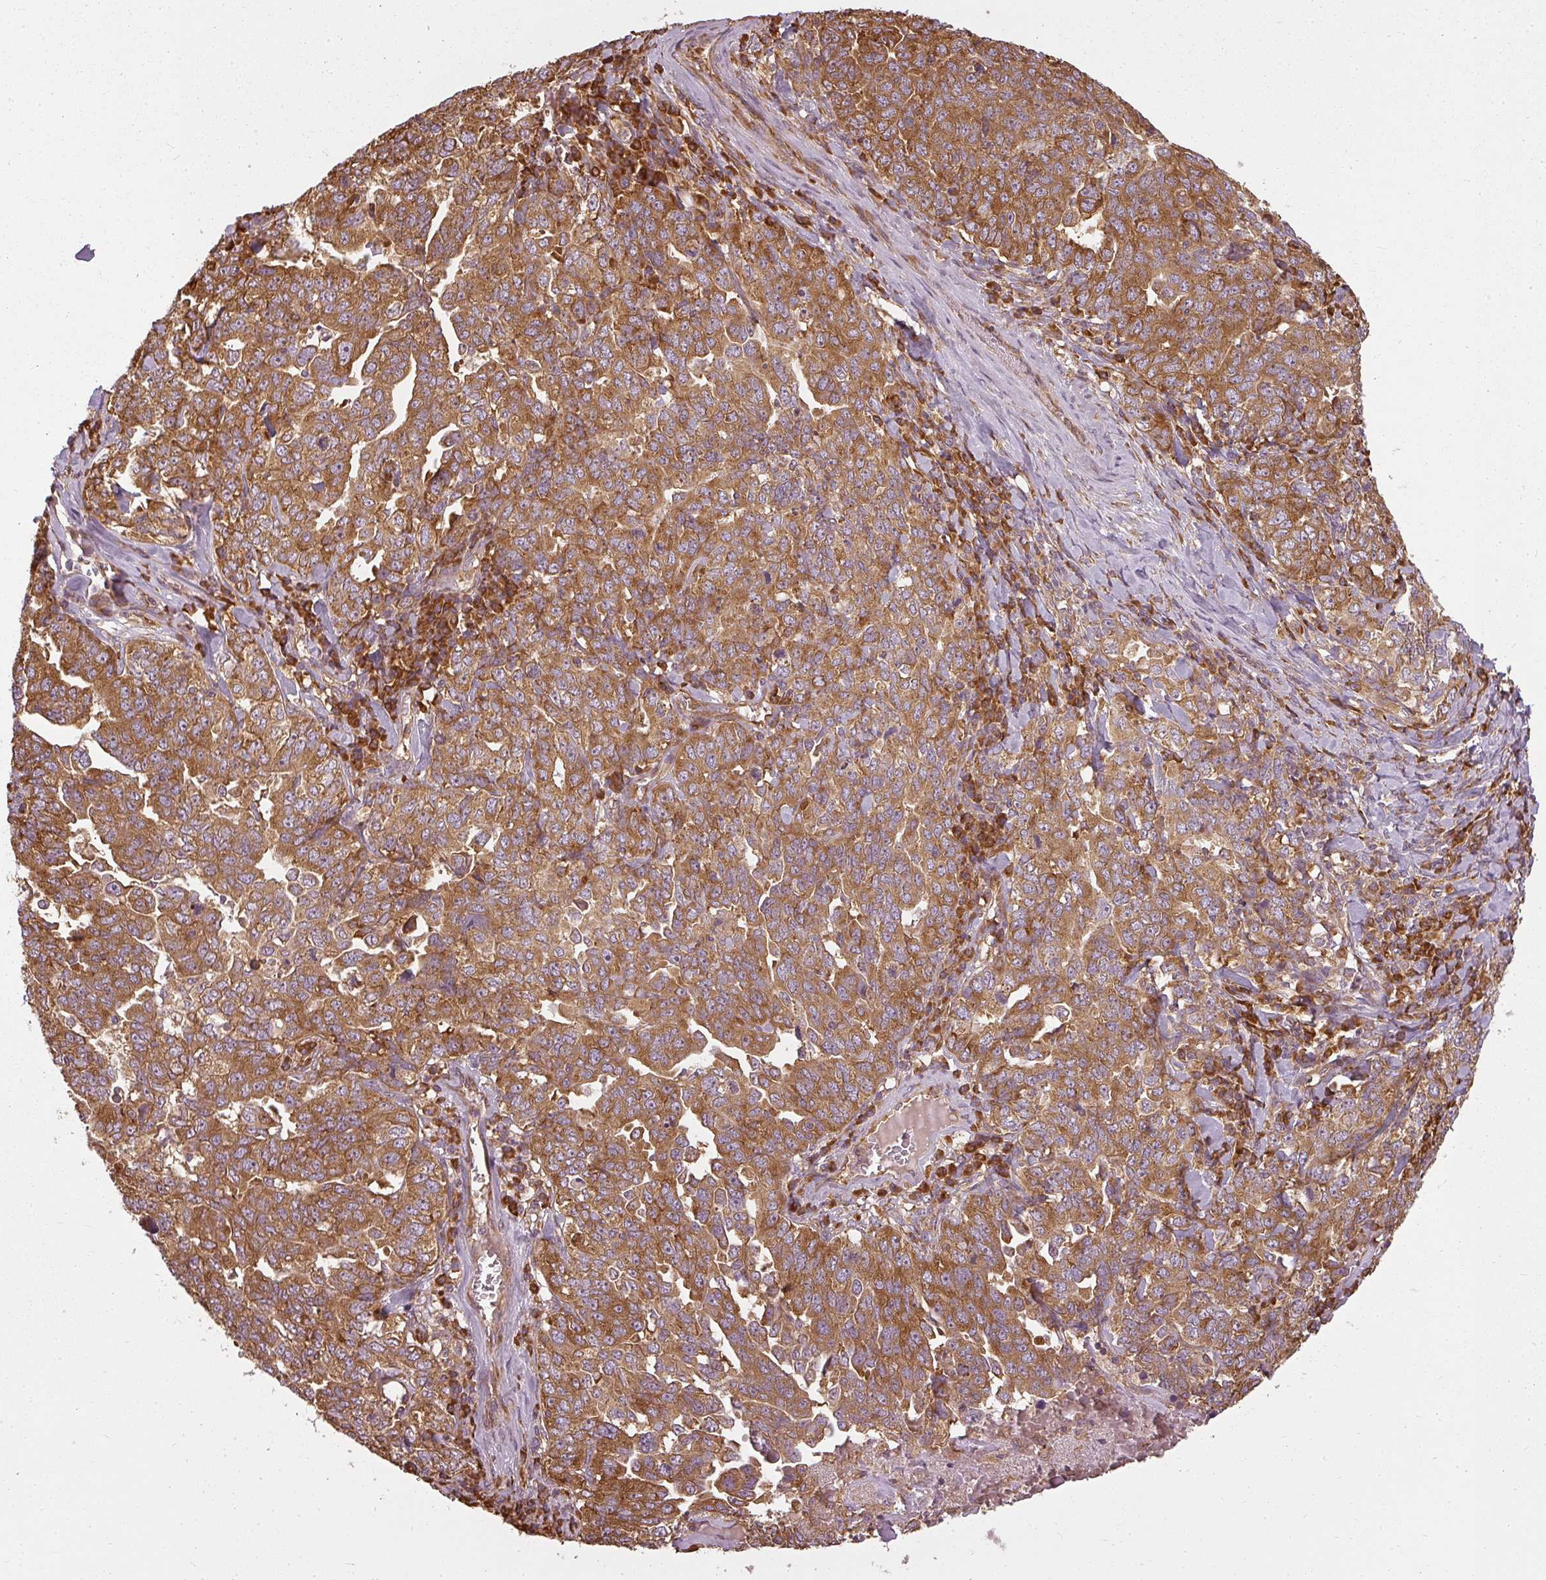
{"staining": {"intensity": "moderate", "quantity": ">75%", "location": "cytoplasmic/membranous"}, "tissue": "ovarian cancer", "cell_type": "Tumor cells", "image_type": "cancer", "snomed": [{"axis": "morphology", "description": "Carcinoma, endometroid"}, {"axis": "topography", "description": "Ovary"}], "caption": "Moderate cytoplasmic/membranous protein positivity is present in about >75% of tumor cells in ovarian cancer (endometroid carcinoma).", "gene": "RPL24", "patient": {"sex": "female", "age": 62}}